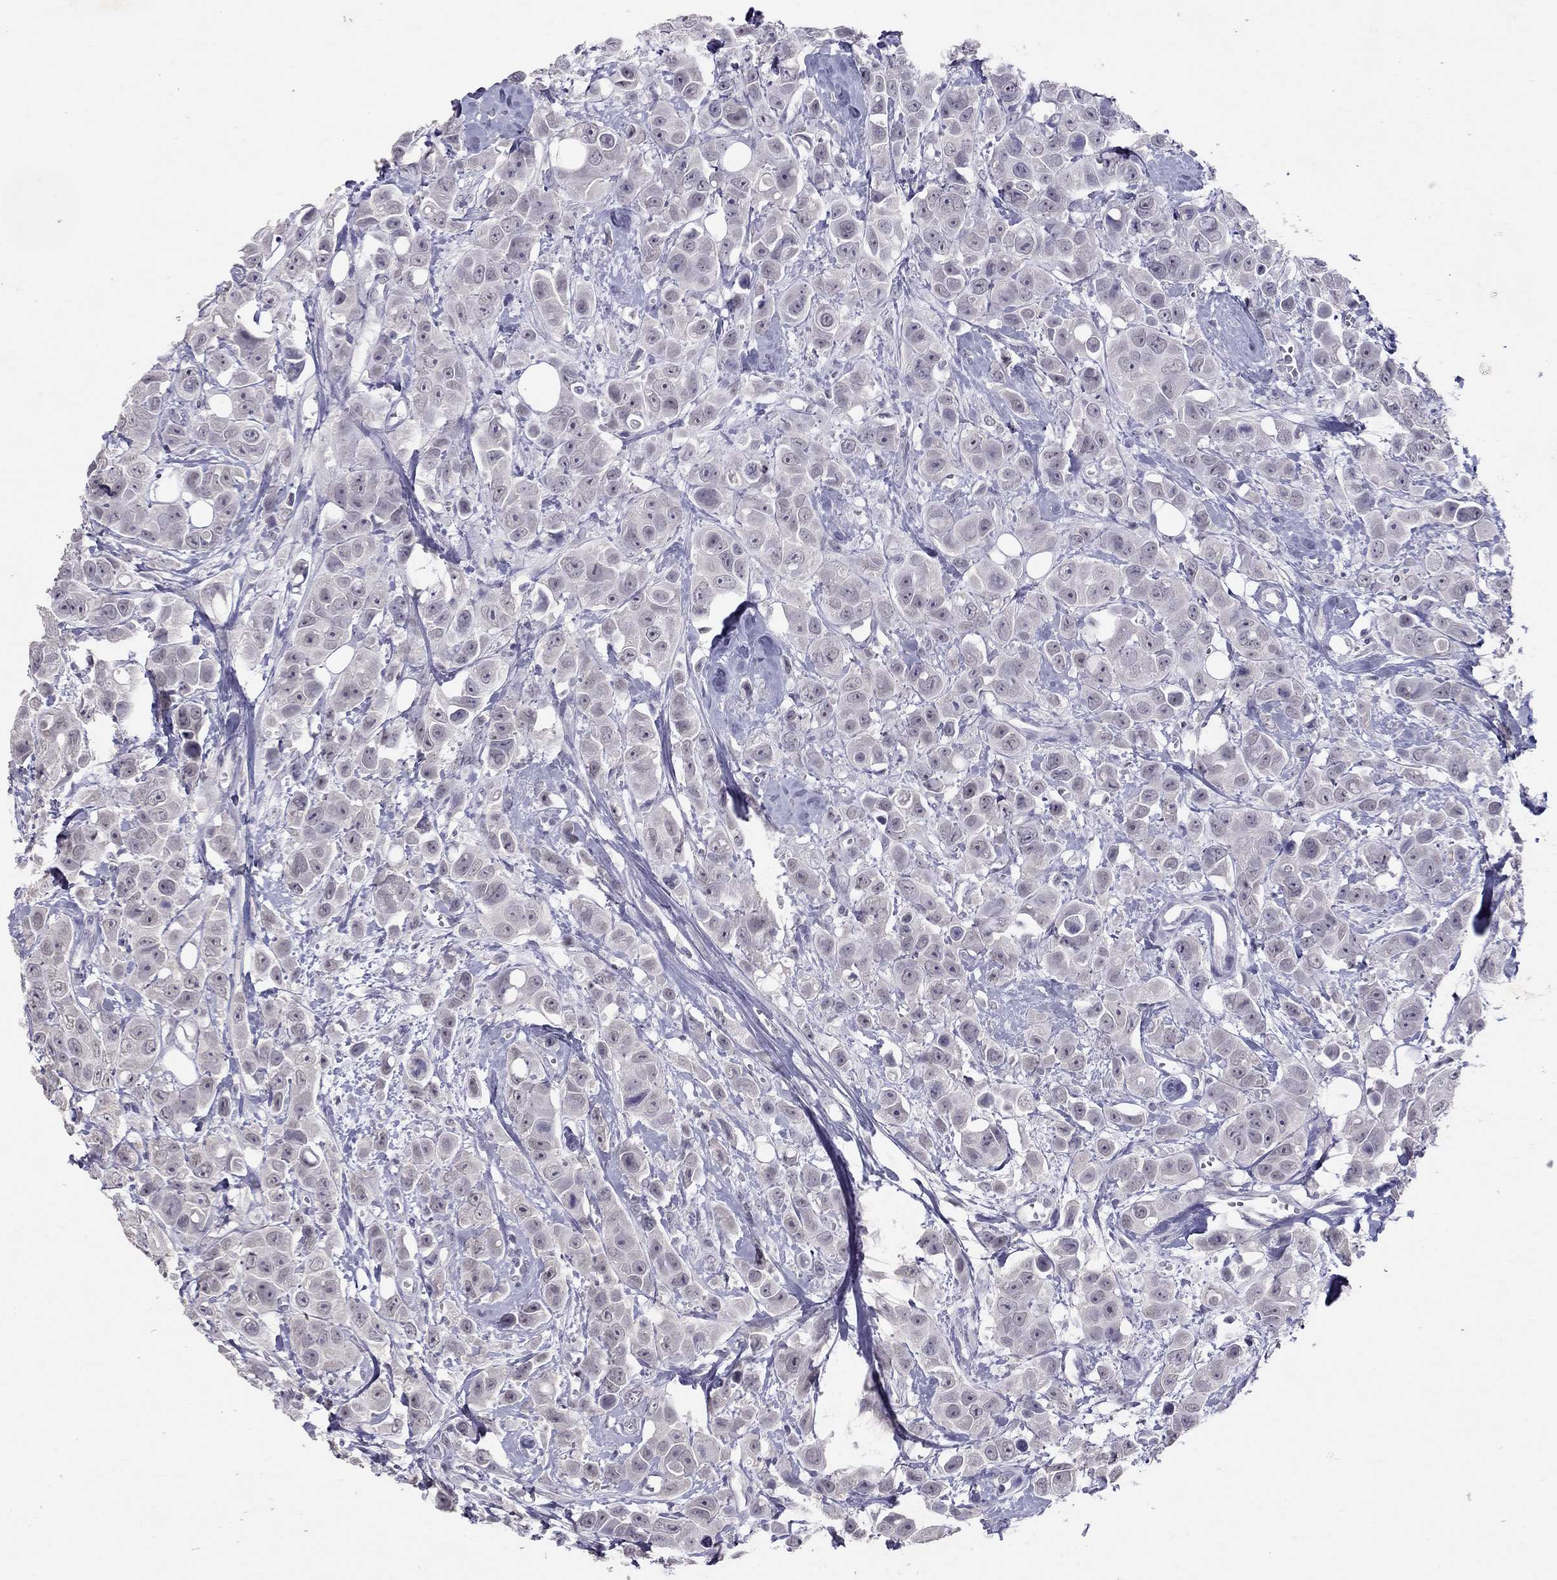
{"staining": {"intensity": "negative", "quantity": "none", "location": "none"}, "tissue": "breast cancer", "cell_type": "Tumor cells", "image_type": "cancer", "snomed": [{"axis": "morphology", "description": "Duct carcinoma"}, {"axis": "topography", "description": "Breast"}], "caption": "This is a histopathology image of IHC staining of breast cancer (infiltrating ductal carcinoma), which shows no staining in tumor cells.", "gene": "PSMB11", "patient": {"sex": "female", "age": 35}}